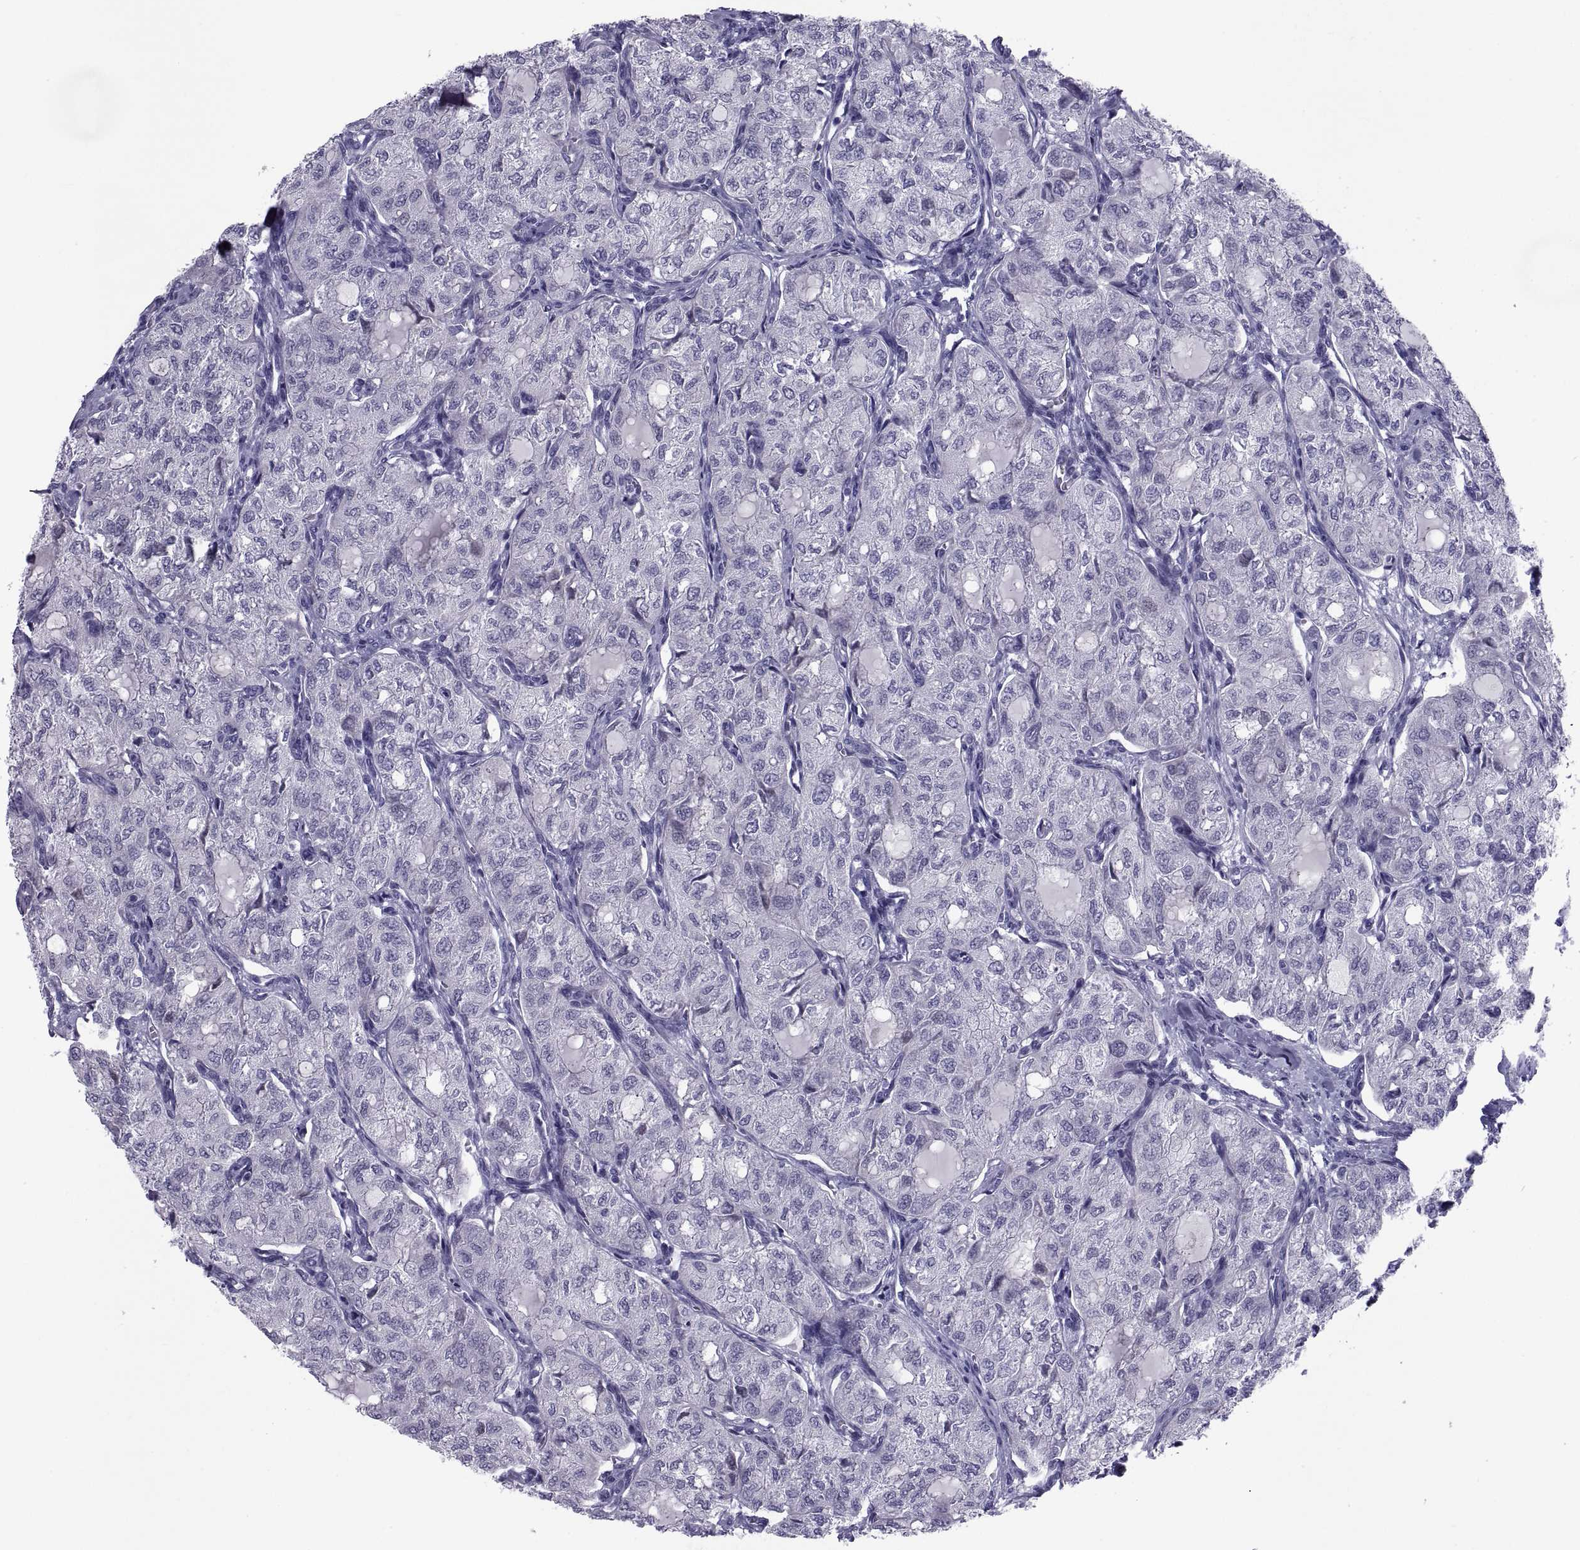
{"staining": {"intensity": "negative", "quantity": "none", "location": "none"}, "tissue": "thyroid cancer", "cell_type": "Tumor cells", "image_type": "cancer", "snomed": [{"axis": "morphology", "description": "Follicular adenoma carcinoma, NOS"}, {"axis": "topography", "description": "Thyroid gland"}], "caption": "Immunohistochemistry (IHC) image of human thyroid follicular adenoma carcinoma stained for a protein (brown), which exhibits no expression in tumor cells.", "gene": "NPTX2", "patient": {"sex": "male", "age": 75}}